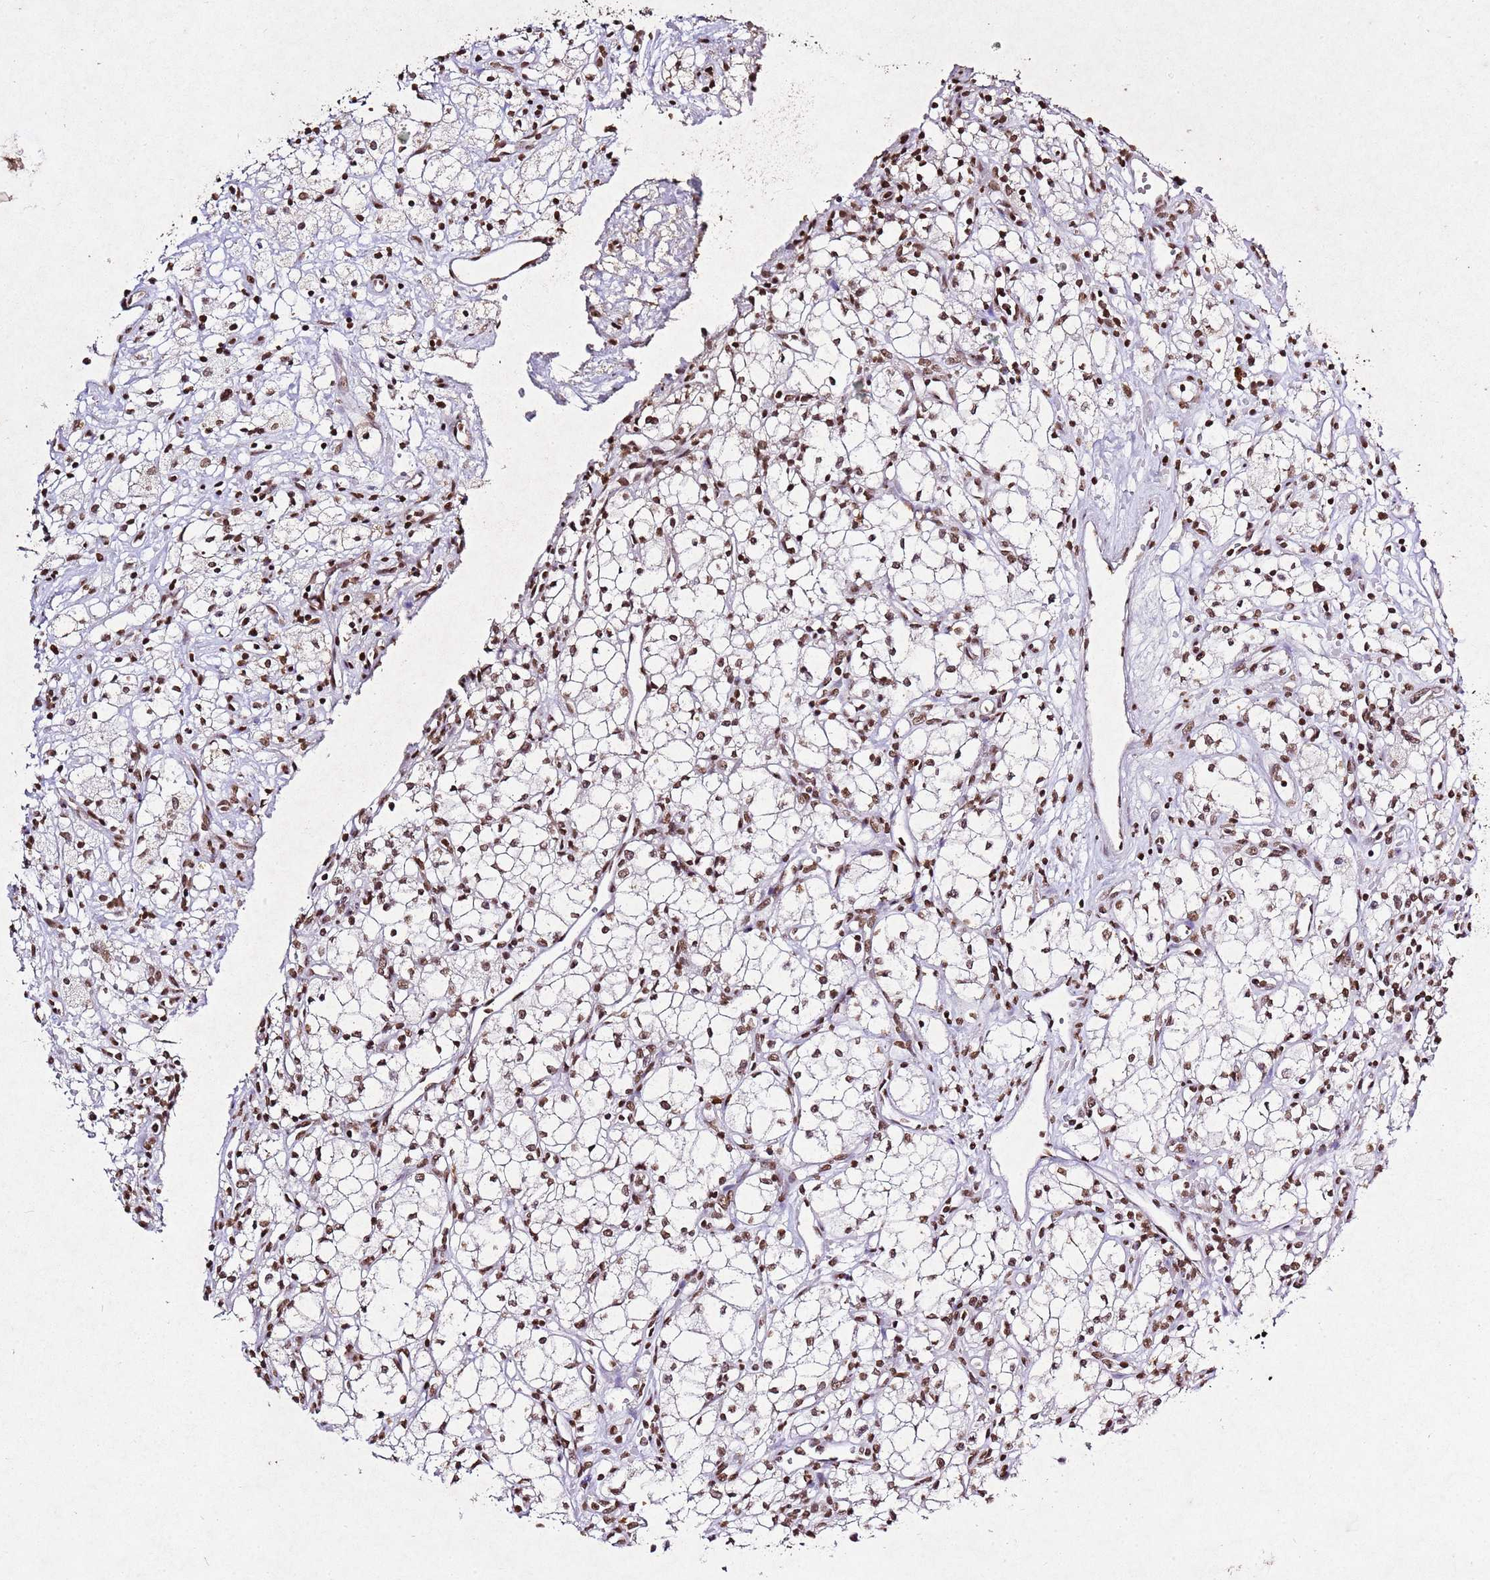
{"staining": {"intensity": "moderate", "quantity": ">75%", "location": "nuclear"}, "tissue": "renal cancer", "cell_type": "Tumor cells", "image_type": "cancer", "snomed": [{"axis": "morphology", "description": "Adenocarcinoma, NOS"}, {"axis": "topography", "description": "Kidney"}], "caption": "Protein expression analysis of human renal cancer reveals moderate nuclear positivity in about >75% of tumor cells.", "gene": "BMAL1", "patient": {"sex": "male", "age": 59}}